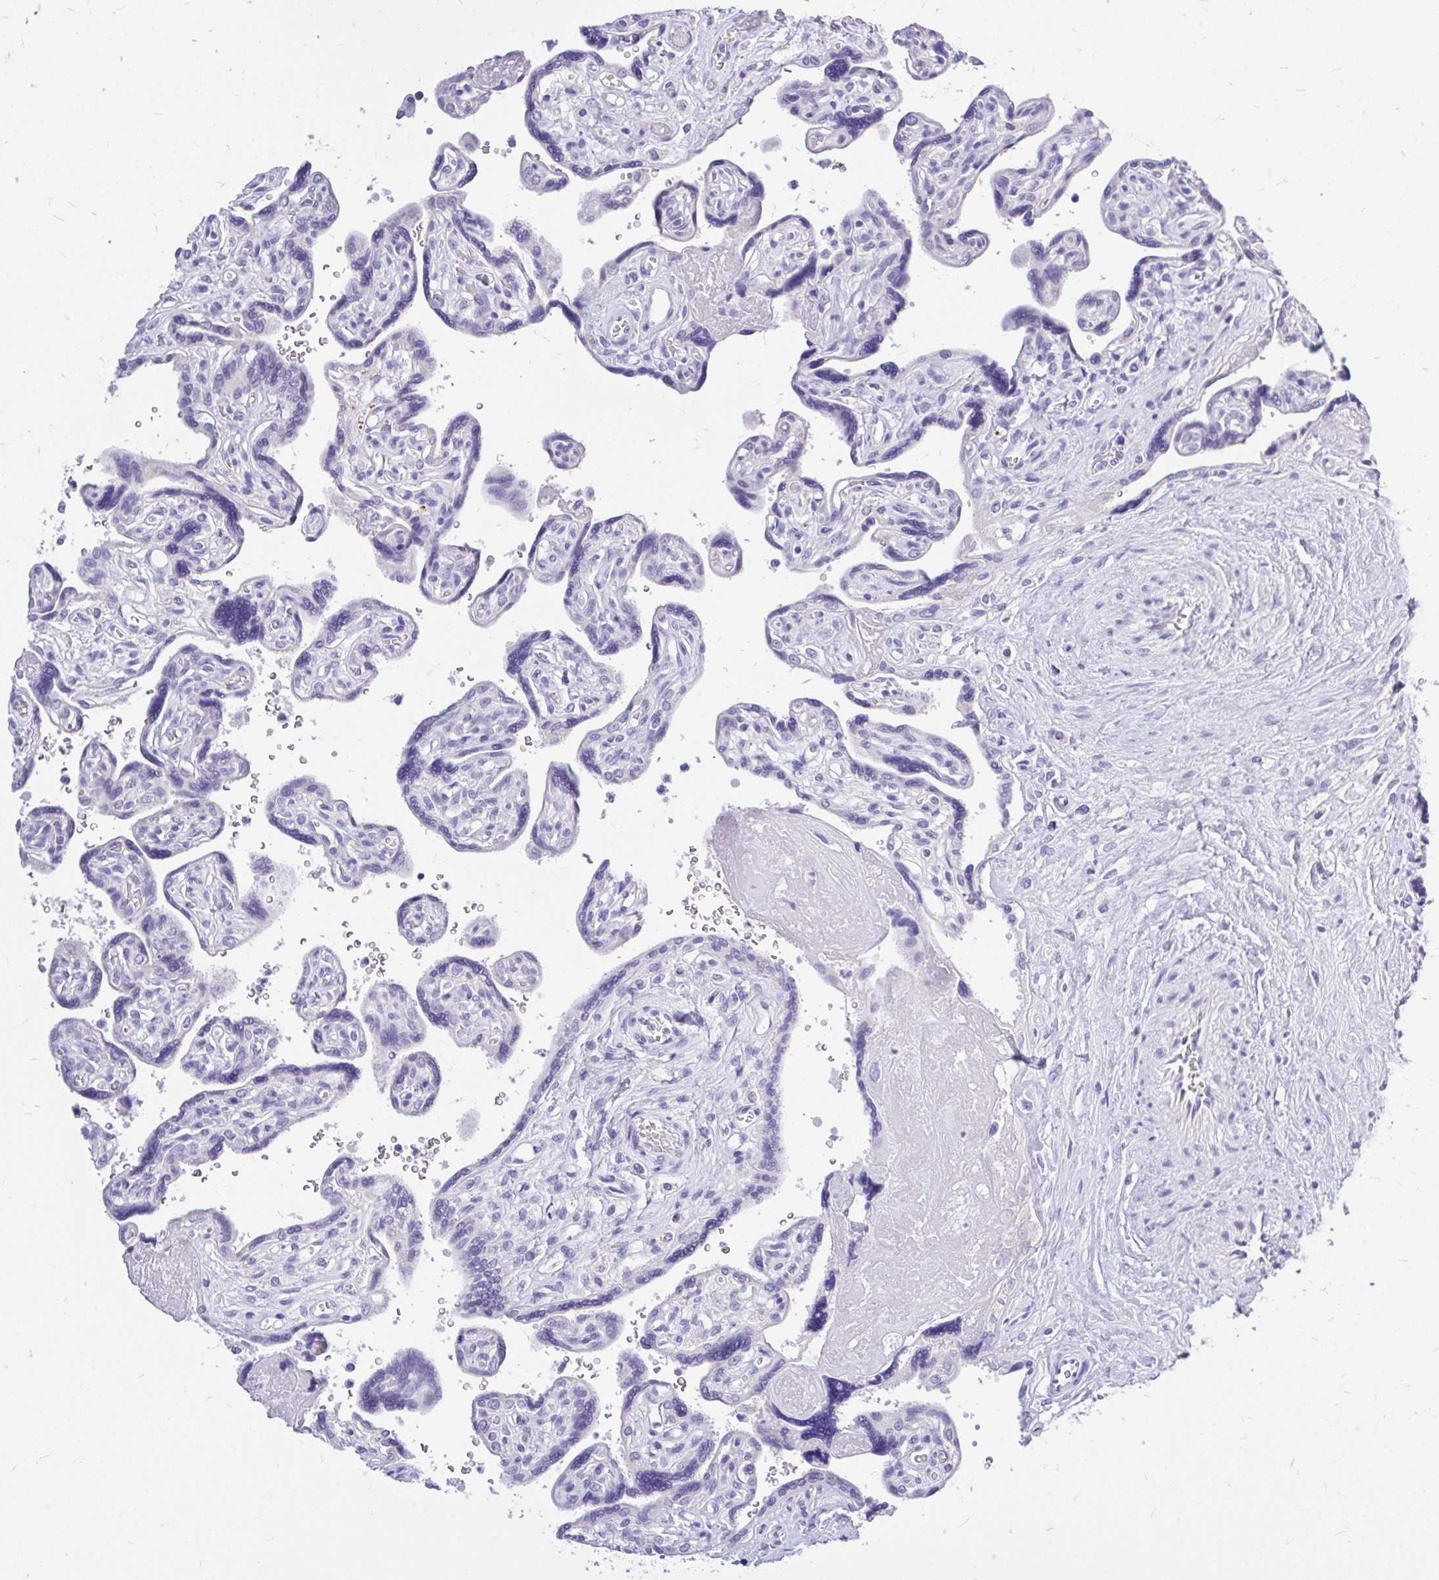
{"staining": {"intensity": "negative", "quantity": "none", "location": "none"}, "tissue": "placenta", "cell_type": "Decidual cells", "image_type": "normal", "snomed": [{"axis": "morphology", "description": "Normal tissue, NOS"}, {"axis": "topography", "description": "Placenta"}], "caption": "Immunohistochemical staining of unremarkable placenta shows no significant positivity in decidual cells. (Brightfield microscopy of DAB immunohistochemistry at high magnification).", "gene": "MAP1LC3A", "patient": {"sex": "female", "age": 39}}